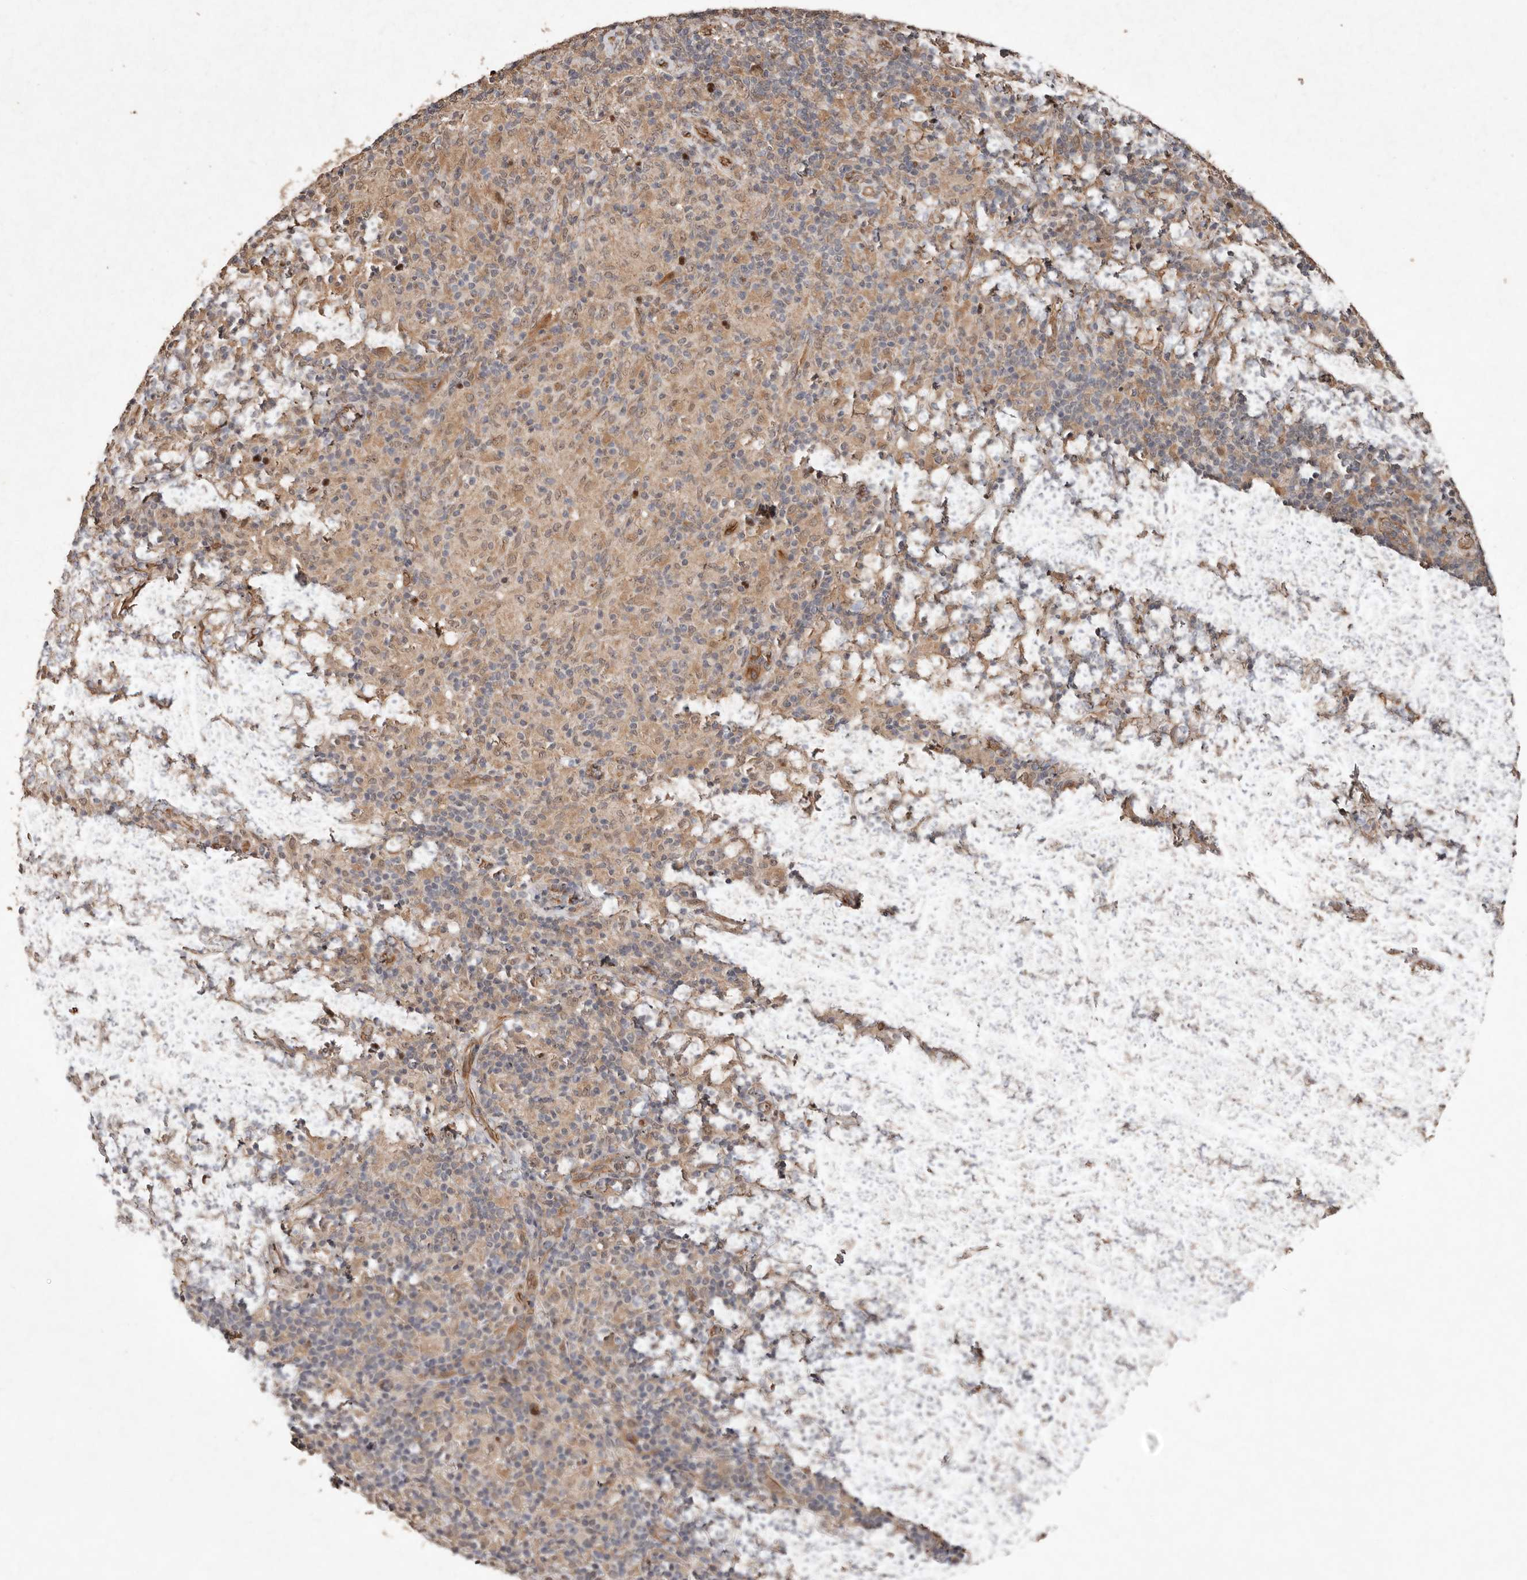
{"staining": {"intensity": "moderate", "quantity": ">75%", "location": "nuclear"}, "tissue": "lymphoma", "cell_type": "Tumor cells", "image_type": "cancer", "snomed": [{"axis": "morphology", "description": "Hodgkin's disease, NOS"}, {"axis": "topography", "description": "Lymph node"}], "caption": "IHC photomicrograph of Hodgkin's disease stained for a protein (brown), which shows medium levels of moderate nuclear positivity in about >75% of tumor cells.", "gene": "DIP2C", "patient": {"sex": "male", "age": 70}}